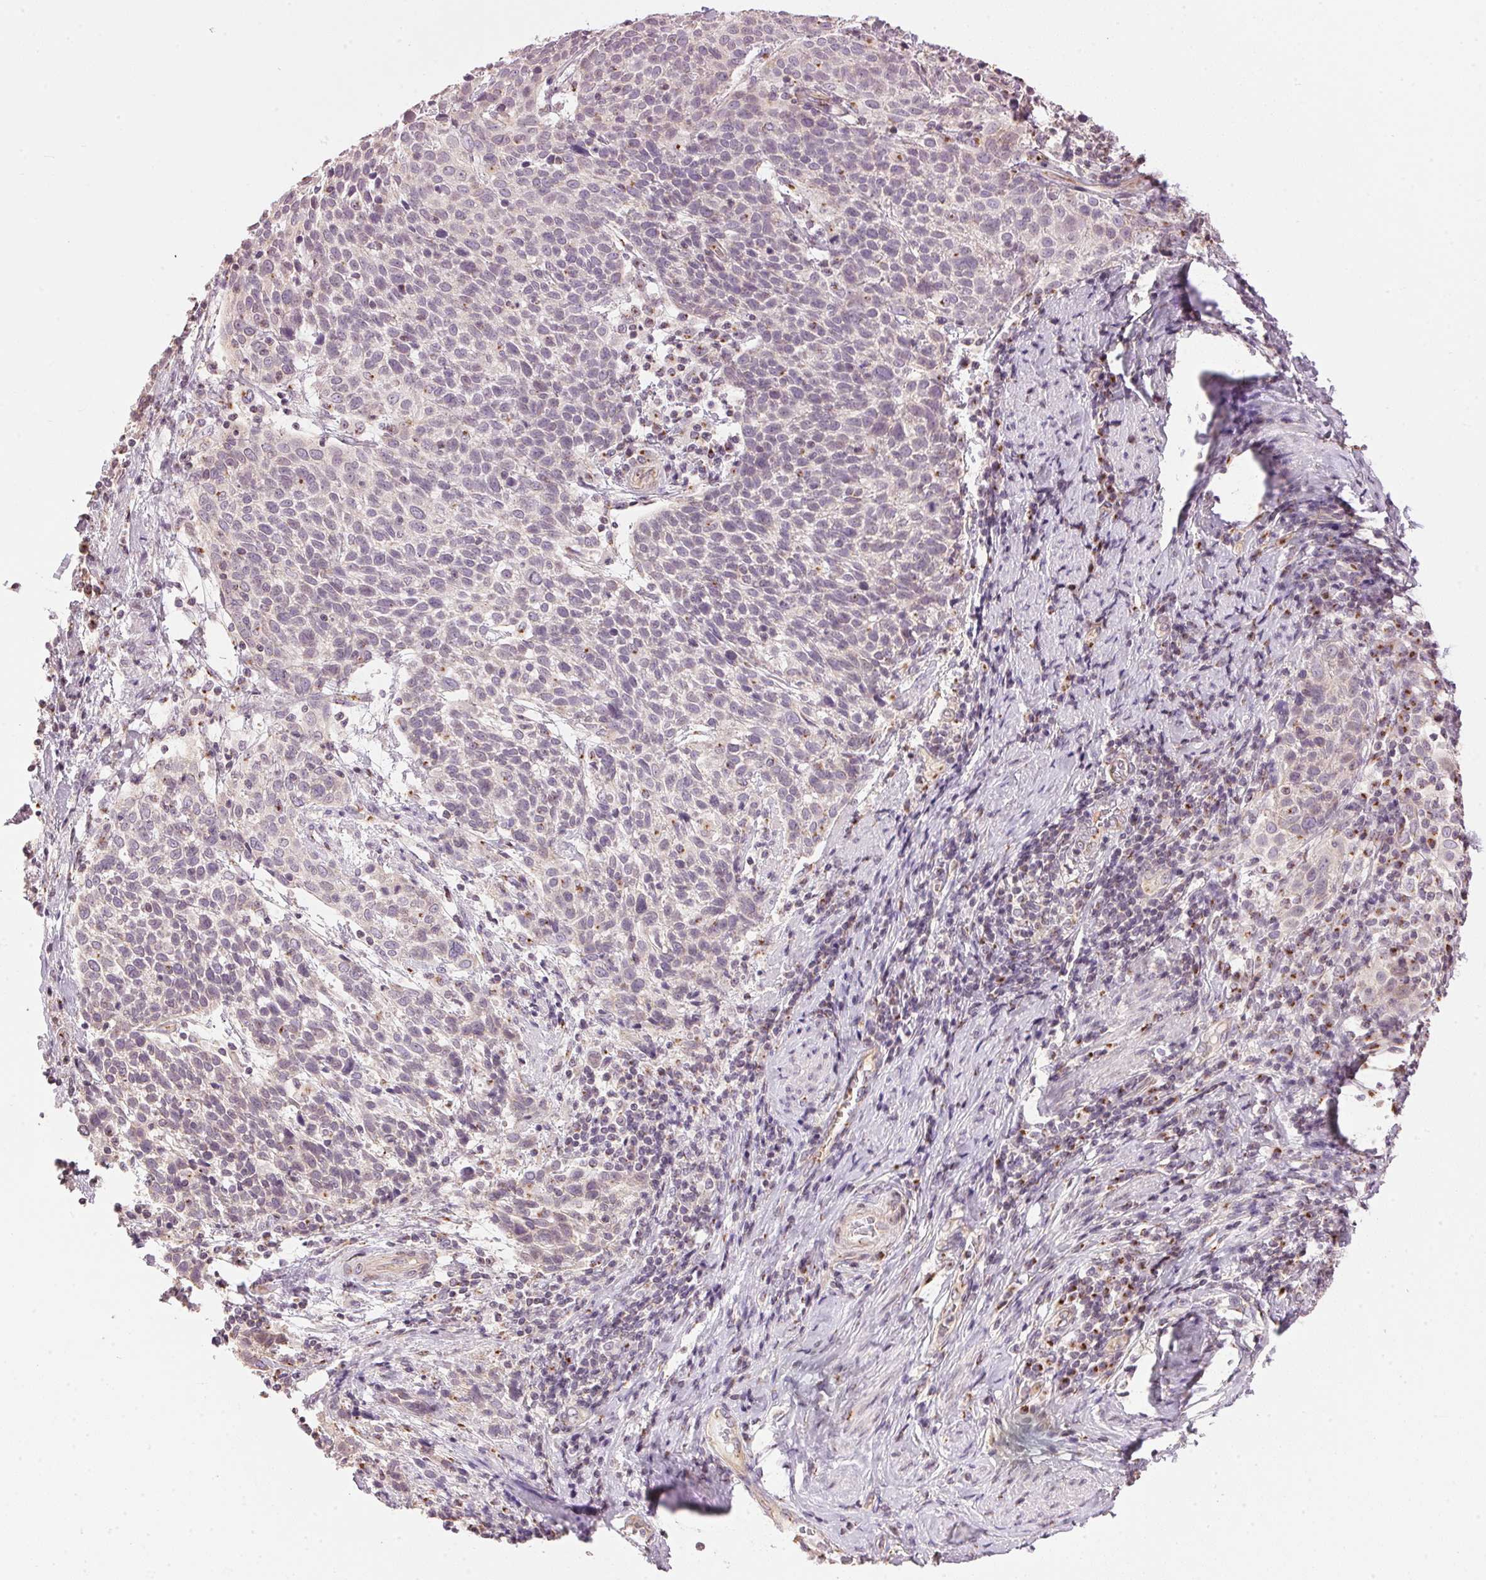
{"staining": {"intensity": "negative", "quantity": "none", "location": "none"}, "tissue": "cervical cancer", "cell_type": "Tumor cells", "image_type": "cancer", "snomed": [{"axis": "morphology", "description": "Squamous cell carcinoma, NOS"}, {"axis": "topography", "description": "Cervix"}], "caption": "This is an IHC image of cervical cancer (squamous cell carcinoma). There is no positivity in tumor cells.", "gene": "GOLPH3", "patient": {"sex": "female", "age": 61}}